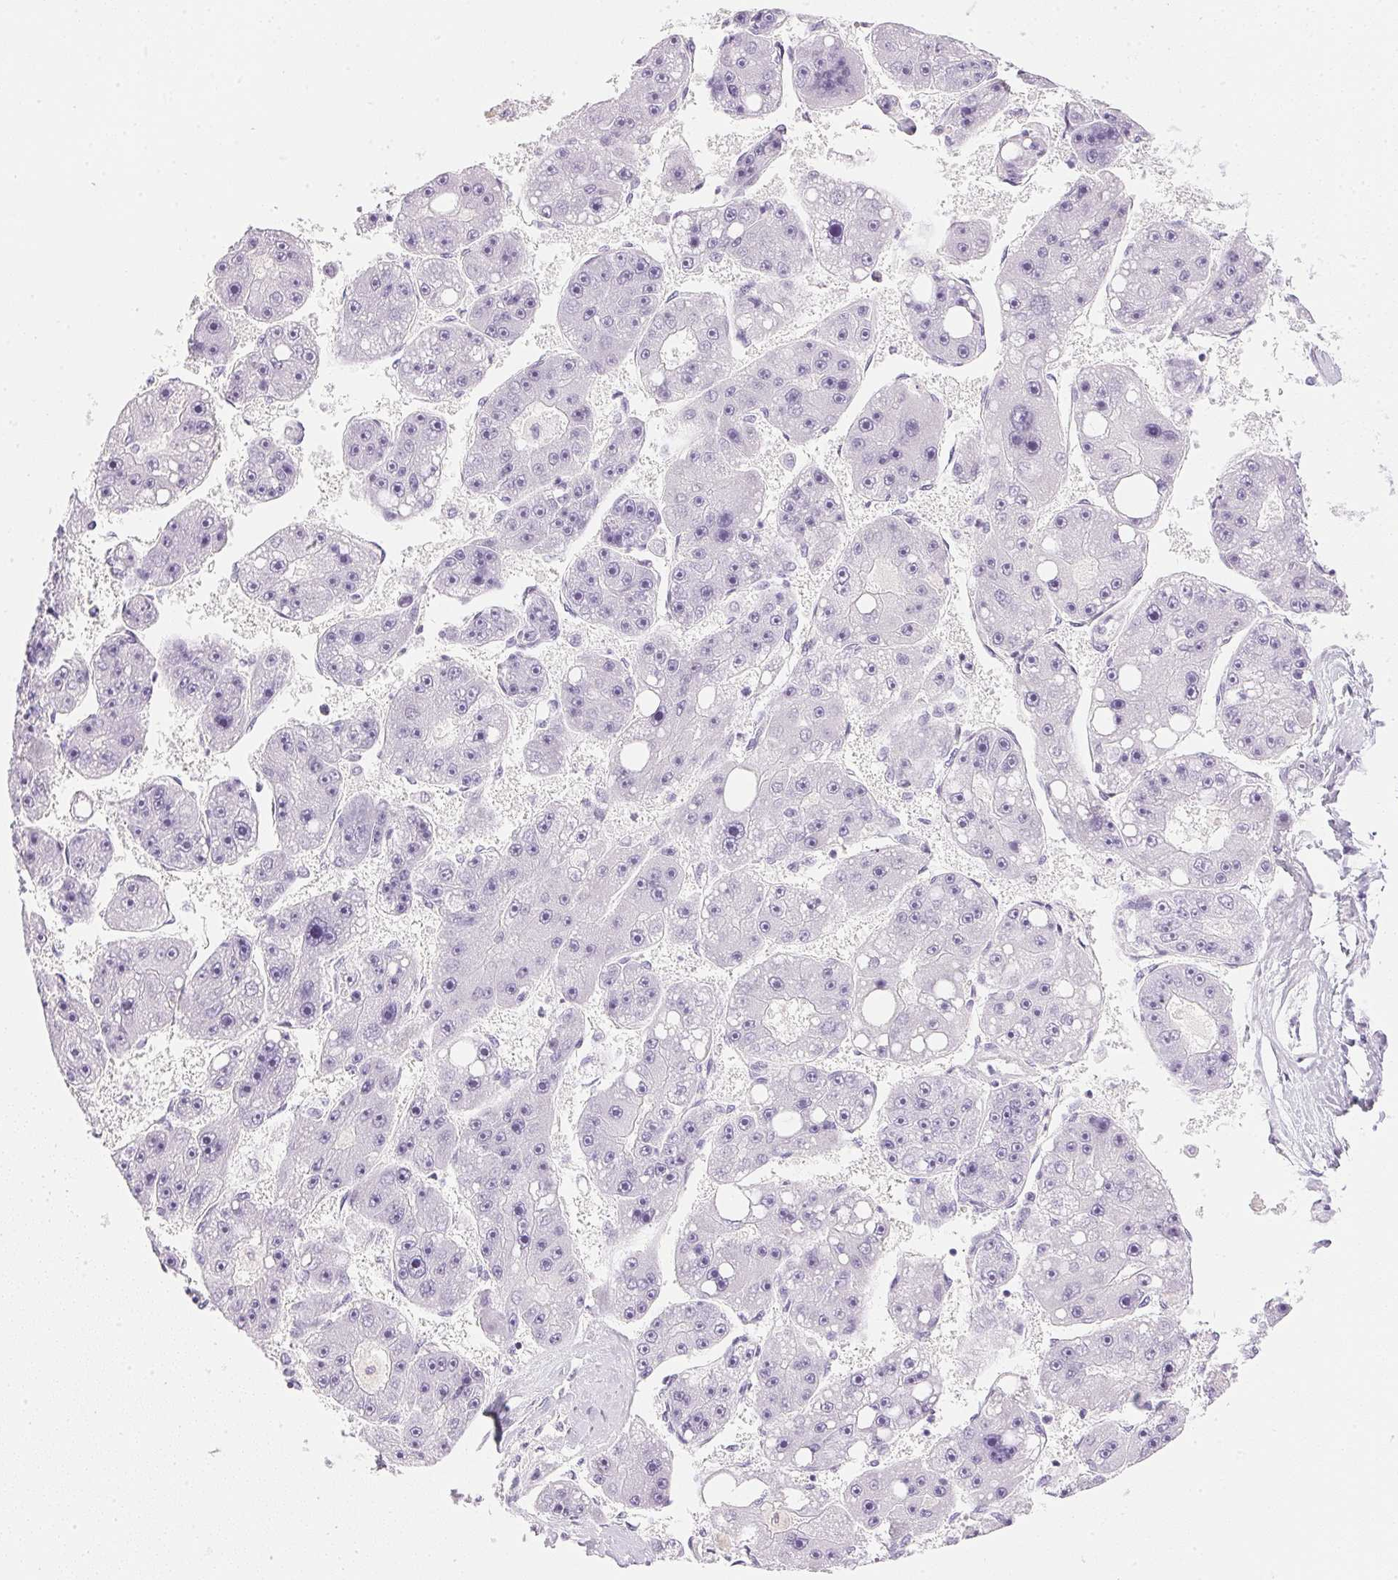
{"staining": {"intensity": "negative", "quantity": "none", "location": "none"}, "tissue": "liver cancer", "cell_type": "Tumor cells", "image_type": "cancer", "snomed": [{"axis": "morphology", "description": "Carcinoma, Hepatocellular, NOS"}, {"axis": "topography", "description": "Liver"}], "caption": "Protein analysis of liver cancer exhibits no significant positivity in tumor cells. The staining was performed using DAB (3,3'-diaminobenzidine) to visualize the protein expression in brown, while the nuclei were stained in blue with hematoxylin (Magnification: 20x).", "gene": "CPB1", "patient": {"sex": "female", "age": 61}}